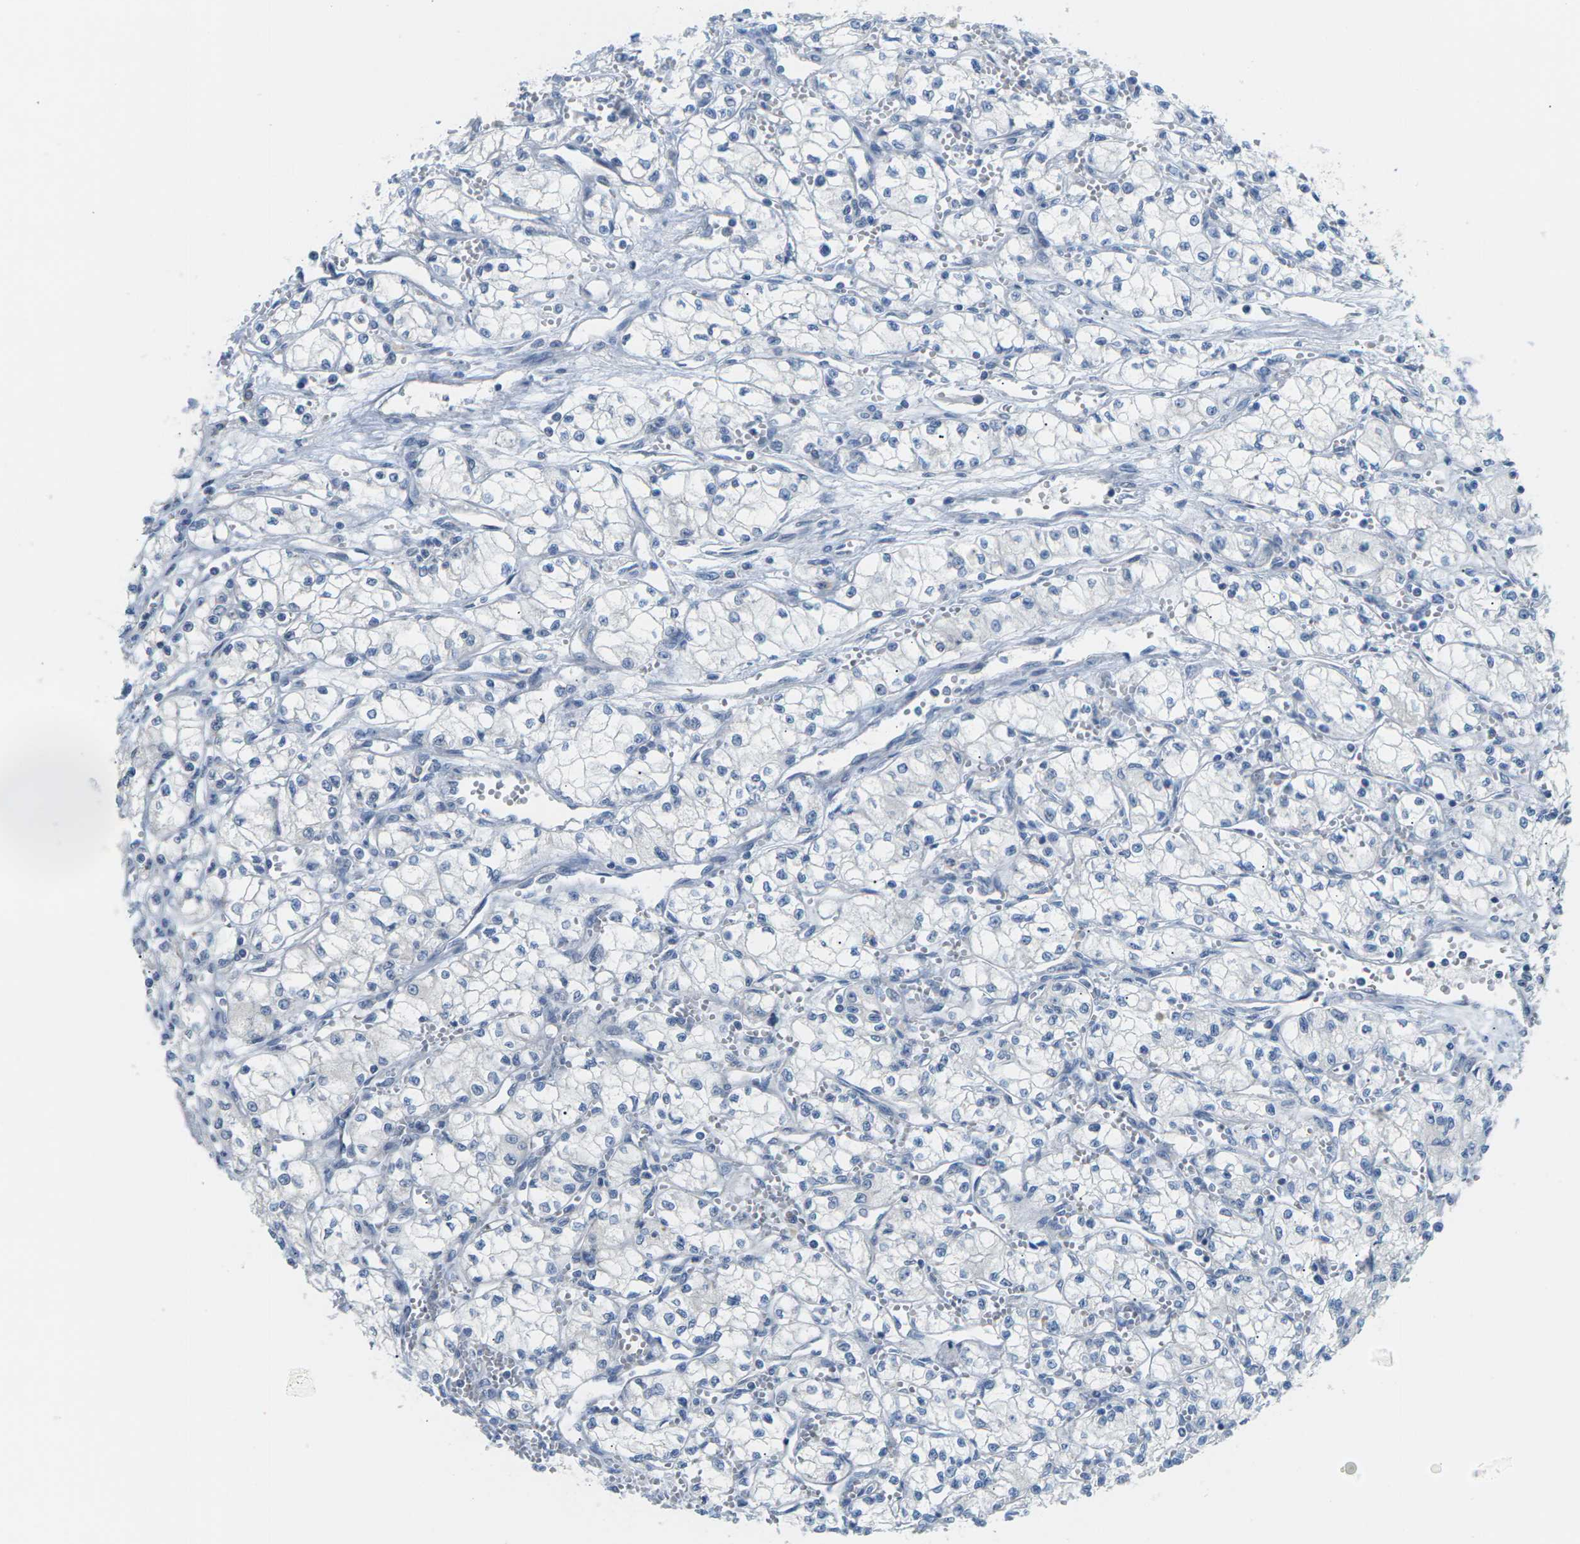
{"staining": {"intensity": "negative", "quantity": "none", "location": "none"}, "tissue": "renal cancer", "cell_type": "Tumor cells", "image_type": "cancer", "snomed": [{"axis": "morphology", "description": "Normal tissue, NOS"}, {"axis": "morphology", "description": "Adenocarcinoma, NOS"}, {"axis": "topography", "description": "Kidney"}], "caption": "A high-resolution micrograph shows immunohistochemistry (IHC) staining of renal adenocarcinoma, which demonstrates no significant staining in tumor cells.", "gene": "PSAT1", "patient": {"sex": "male", "age": 59}}